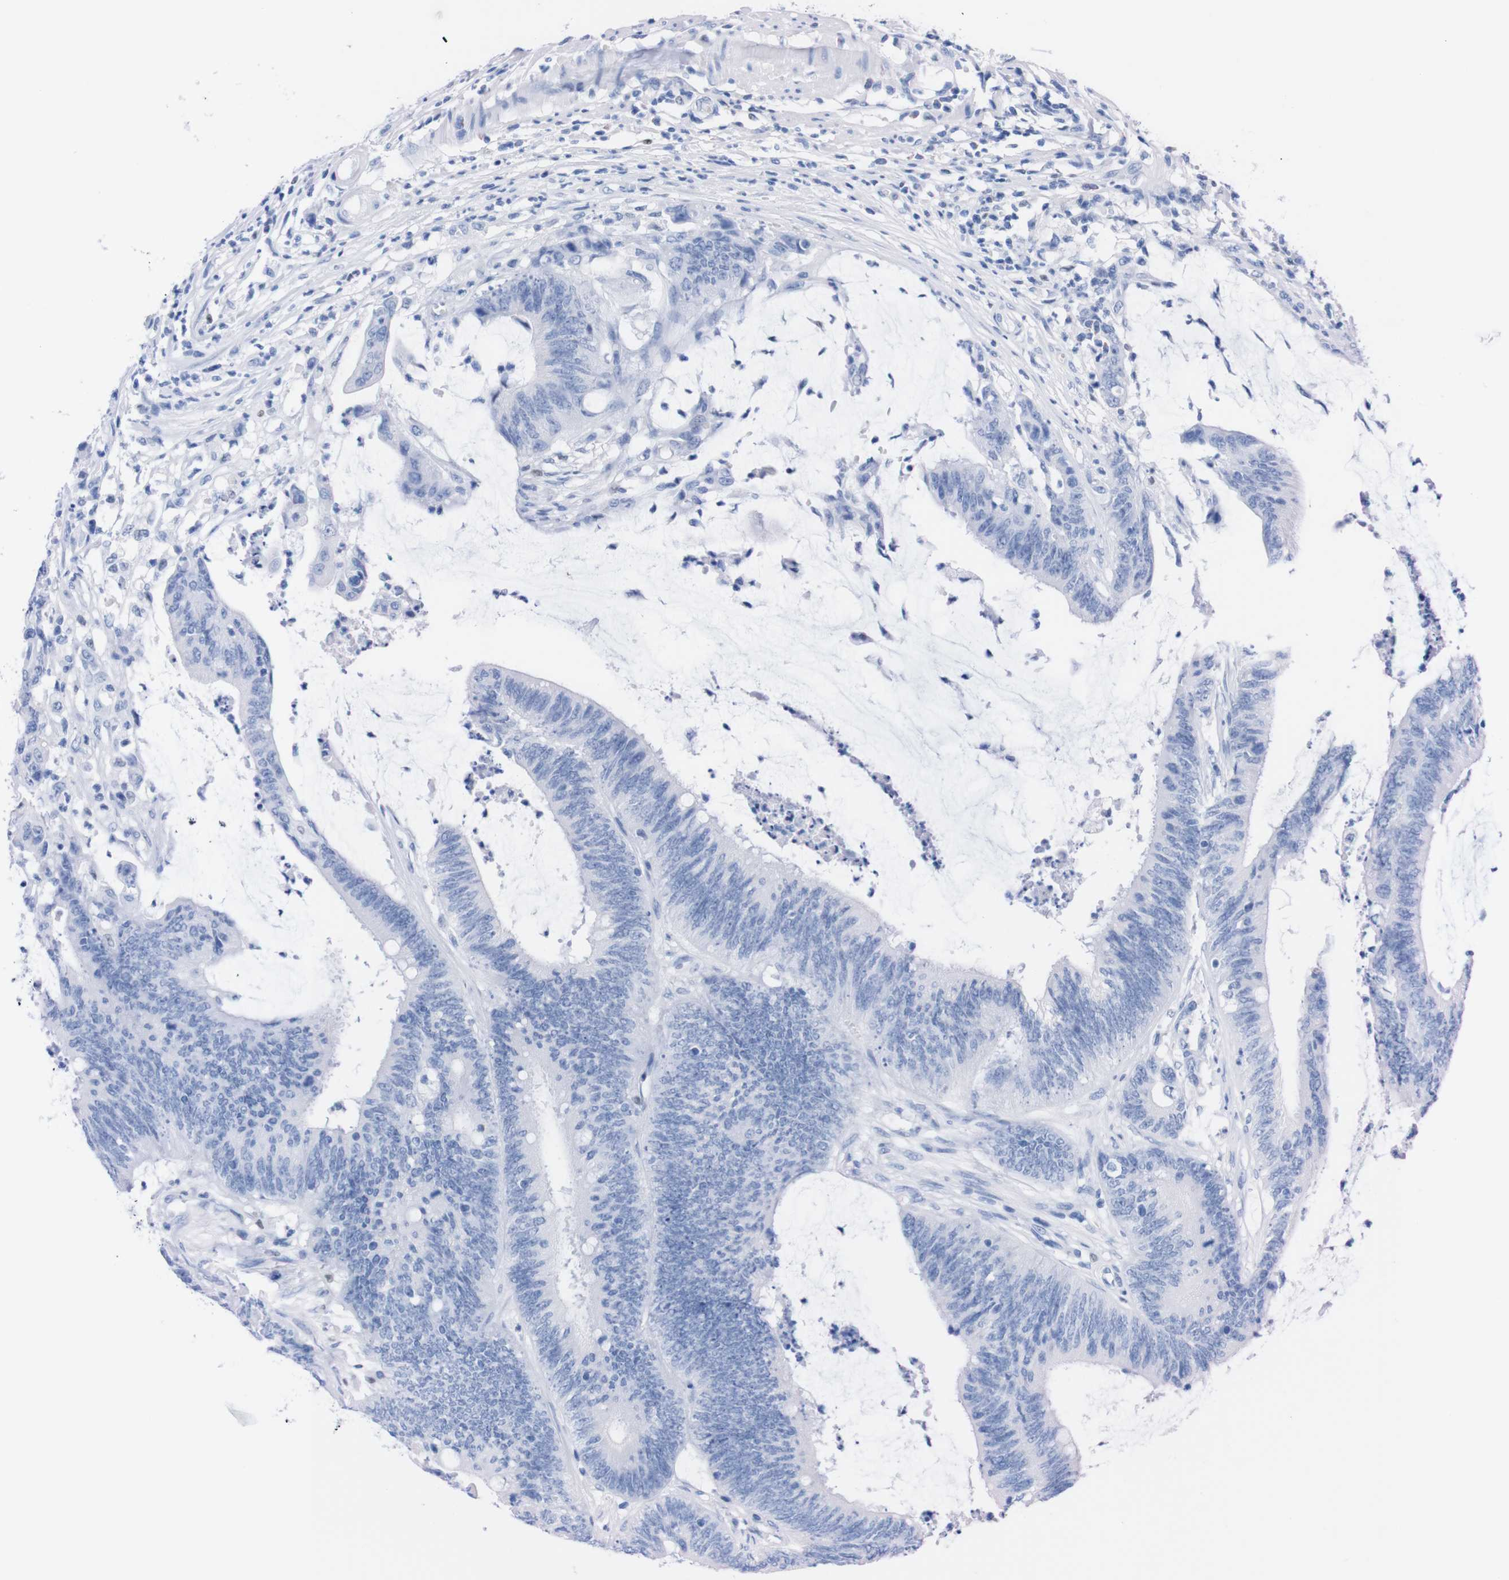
{"staining": {"intensity": "negative", "quantity": "none", "location": "none"}, "tissue": "colorectal cancer", "cell_type": "Tumor cells", "image_type": "cancer", "snomed": [{"axis": "morphology", "description": "Adenocarcinoma, NOS"}, {"axis": "topography", "description": "Rectum"}], "caption": "The immunohistochemistry (IHC) histopathology image has no significant staining in tumor cells of colorectal adenocarcinoma tissue.", "gene": "P2RY12", "patient": {"sex": "female", "age": 66}}